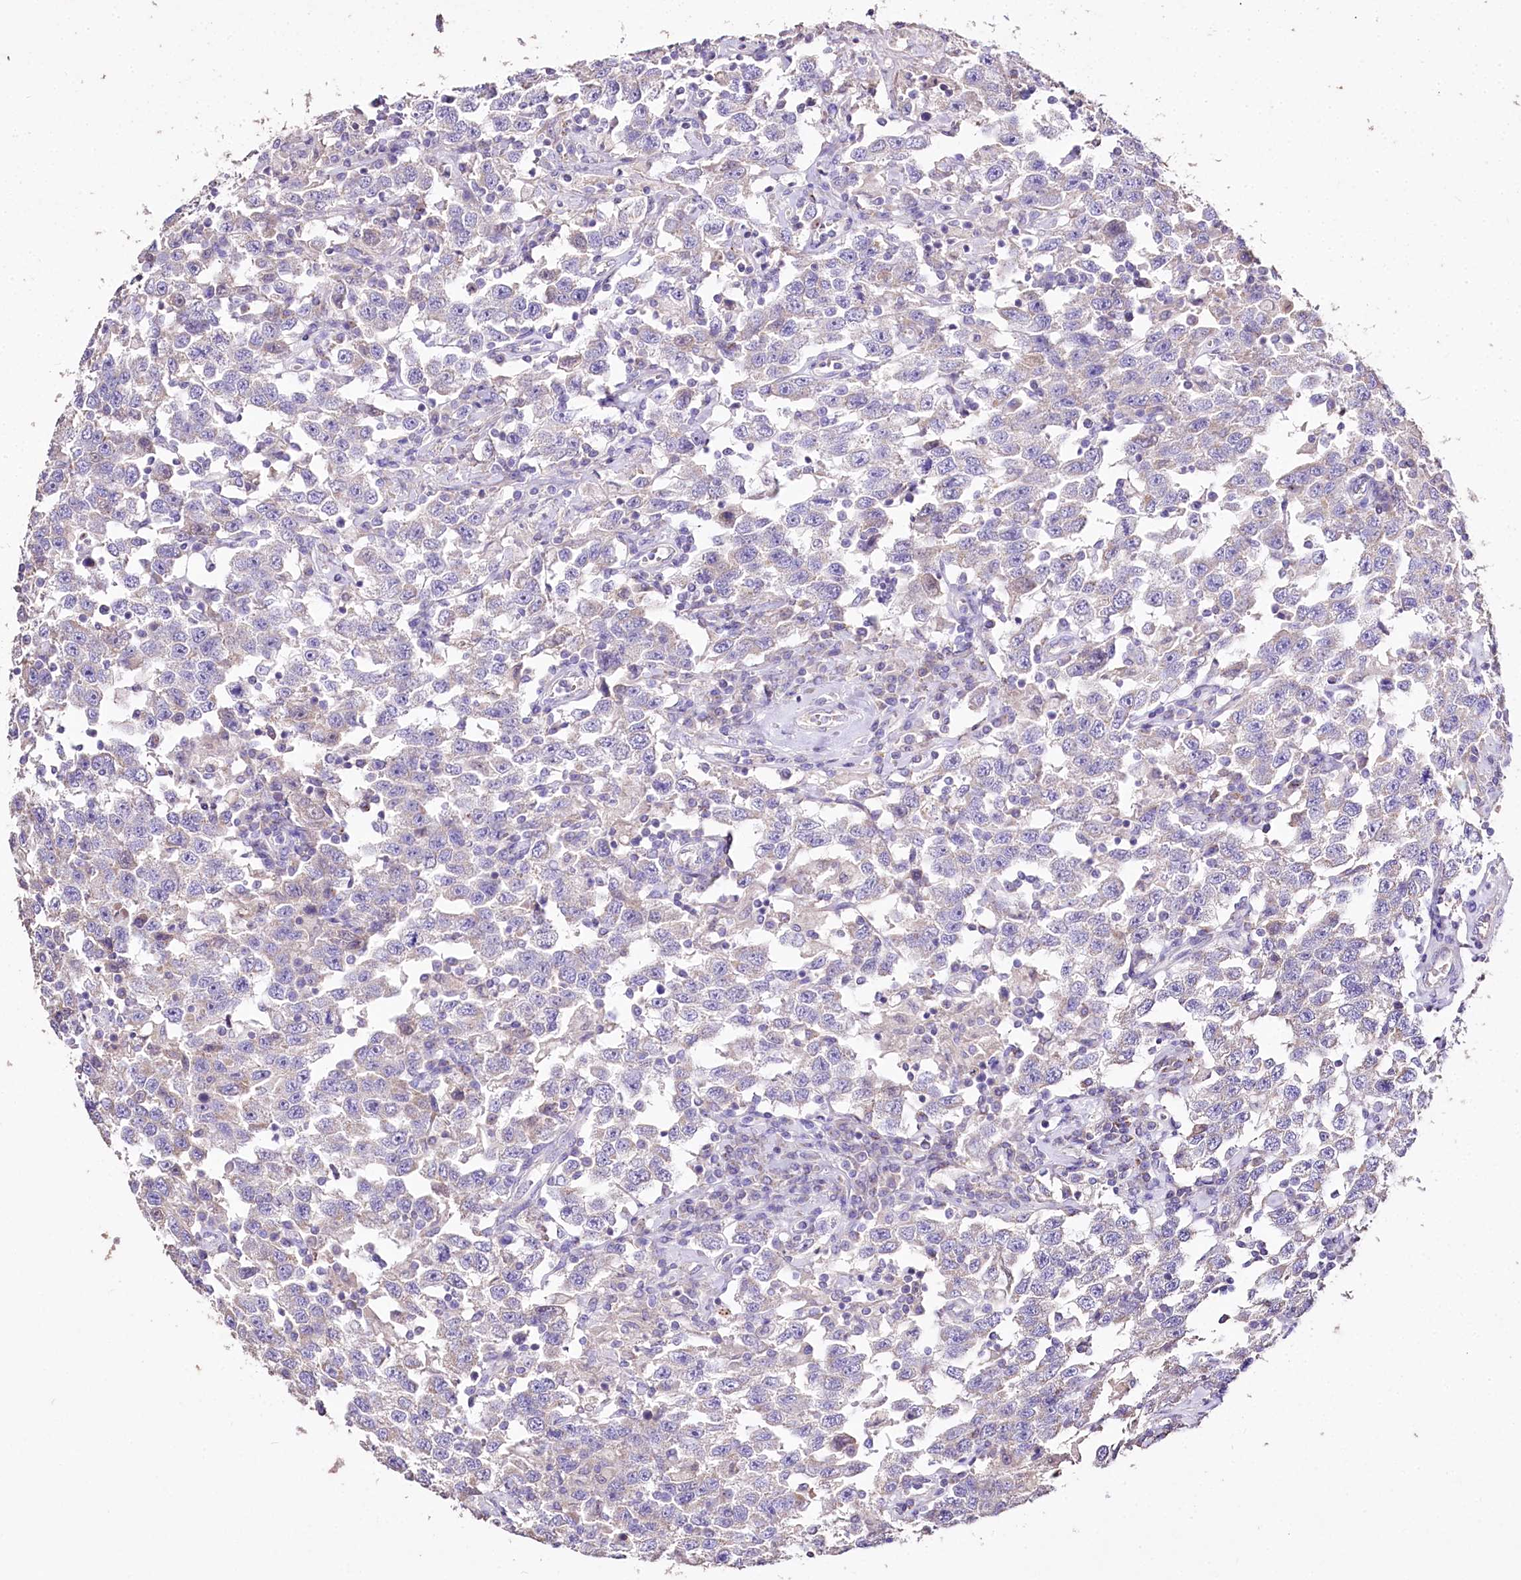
{"staining": {"intensity": "negative", "quantity": "none", "location": "none"}, "tissue": "testis cancer", "cell_type": "Tumor cells", "image_type": "cancer", "snomed": [{"axis": "morphology", "description": "Seminoma, NOS"}, {"axis": "topography", "description": "Testis"}], "caption": "Immunohistochemistry (IHC) of testis cancer shows no positivity in tumor cells.", "gene": "PTER", "patient": {"sex": "male", "age": 41}}